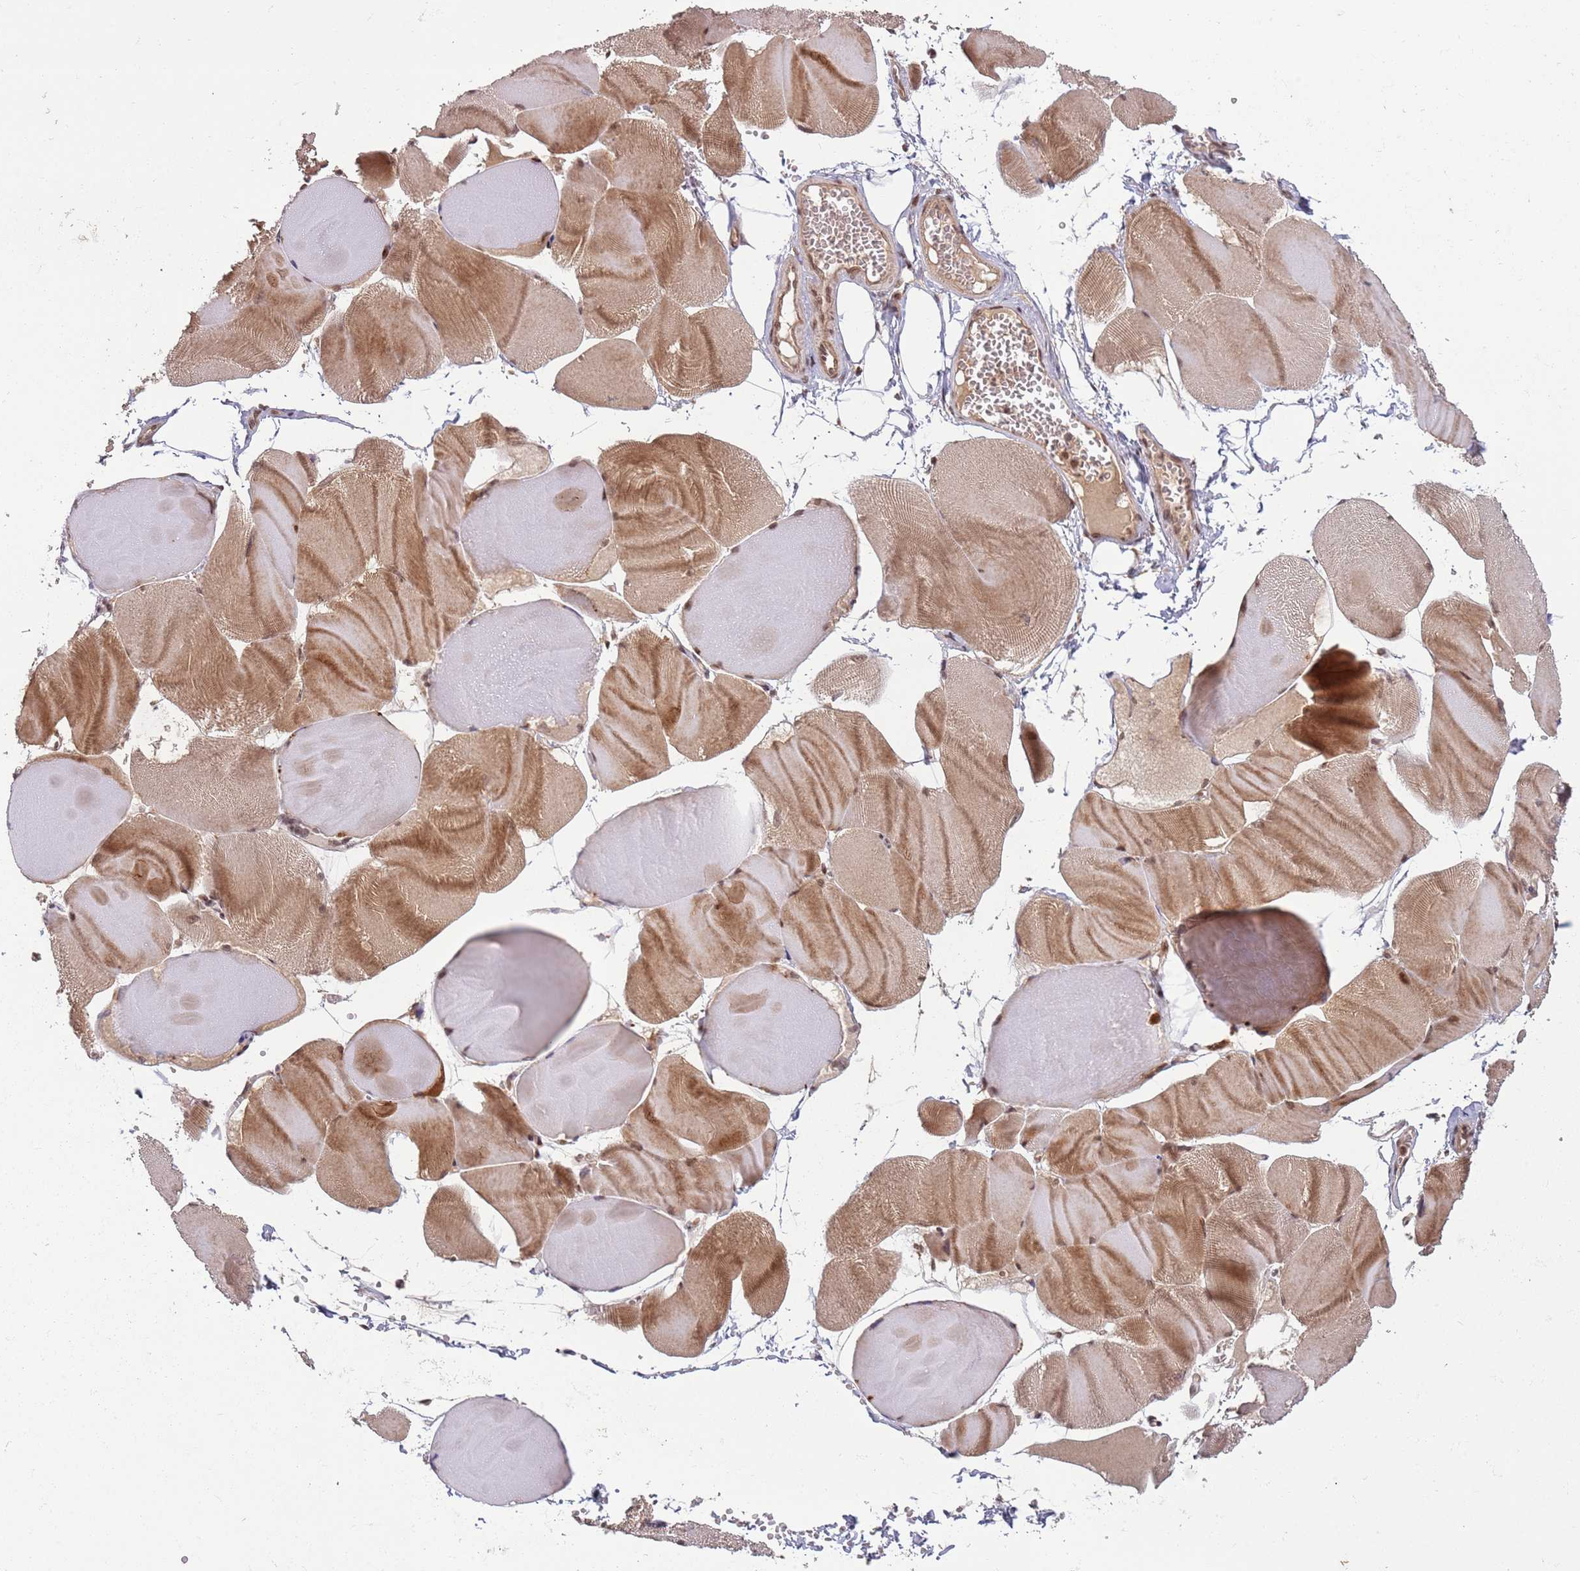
{"staining": {"intensity": "moderate", "quantity": "25%-75%", "location": "cytoplasmic/membranous,nuclear"}, "tissue": "skeletal muscle", "cell_type": "Myocytes", "image_type": "normal", "snomed": [{"axis": "morphology", "description": "Normal tissue, NOS"}, {"axis": "morphology", "description": "Basal cell carcinoma"}, {"axis": "topography", "description": "Skeletal muscle"}], "caption": "The image shows staining of benign skeletal muscle, revealing moderate cytoplasmic/membranous,nuclear protein positivity (brown color) within myocytes. (Stains: DAB in brown, nuclei in blue, Microscopy: brightfield microscopy at high magnification).", "gene": "ADAMTS3", "patient": {"sex": "female", "age": 64}}